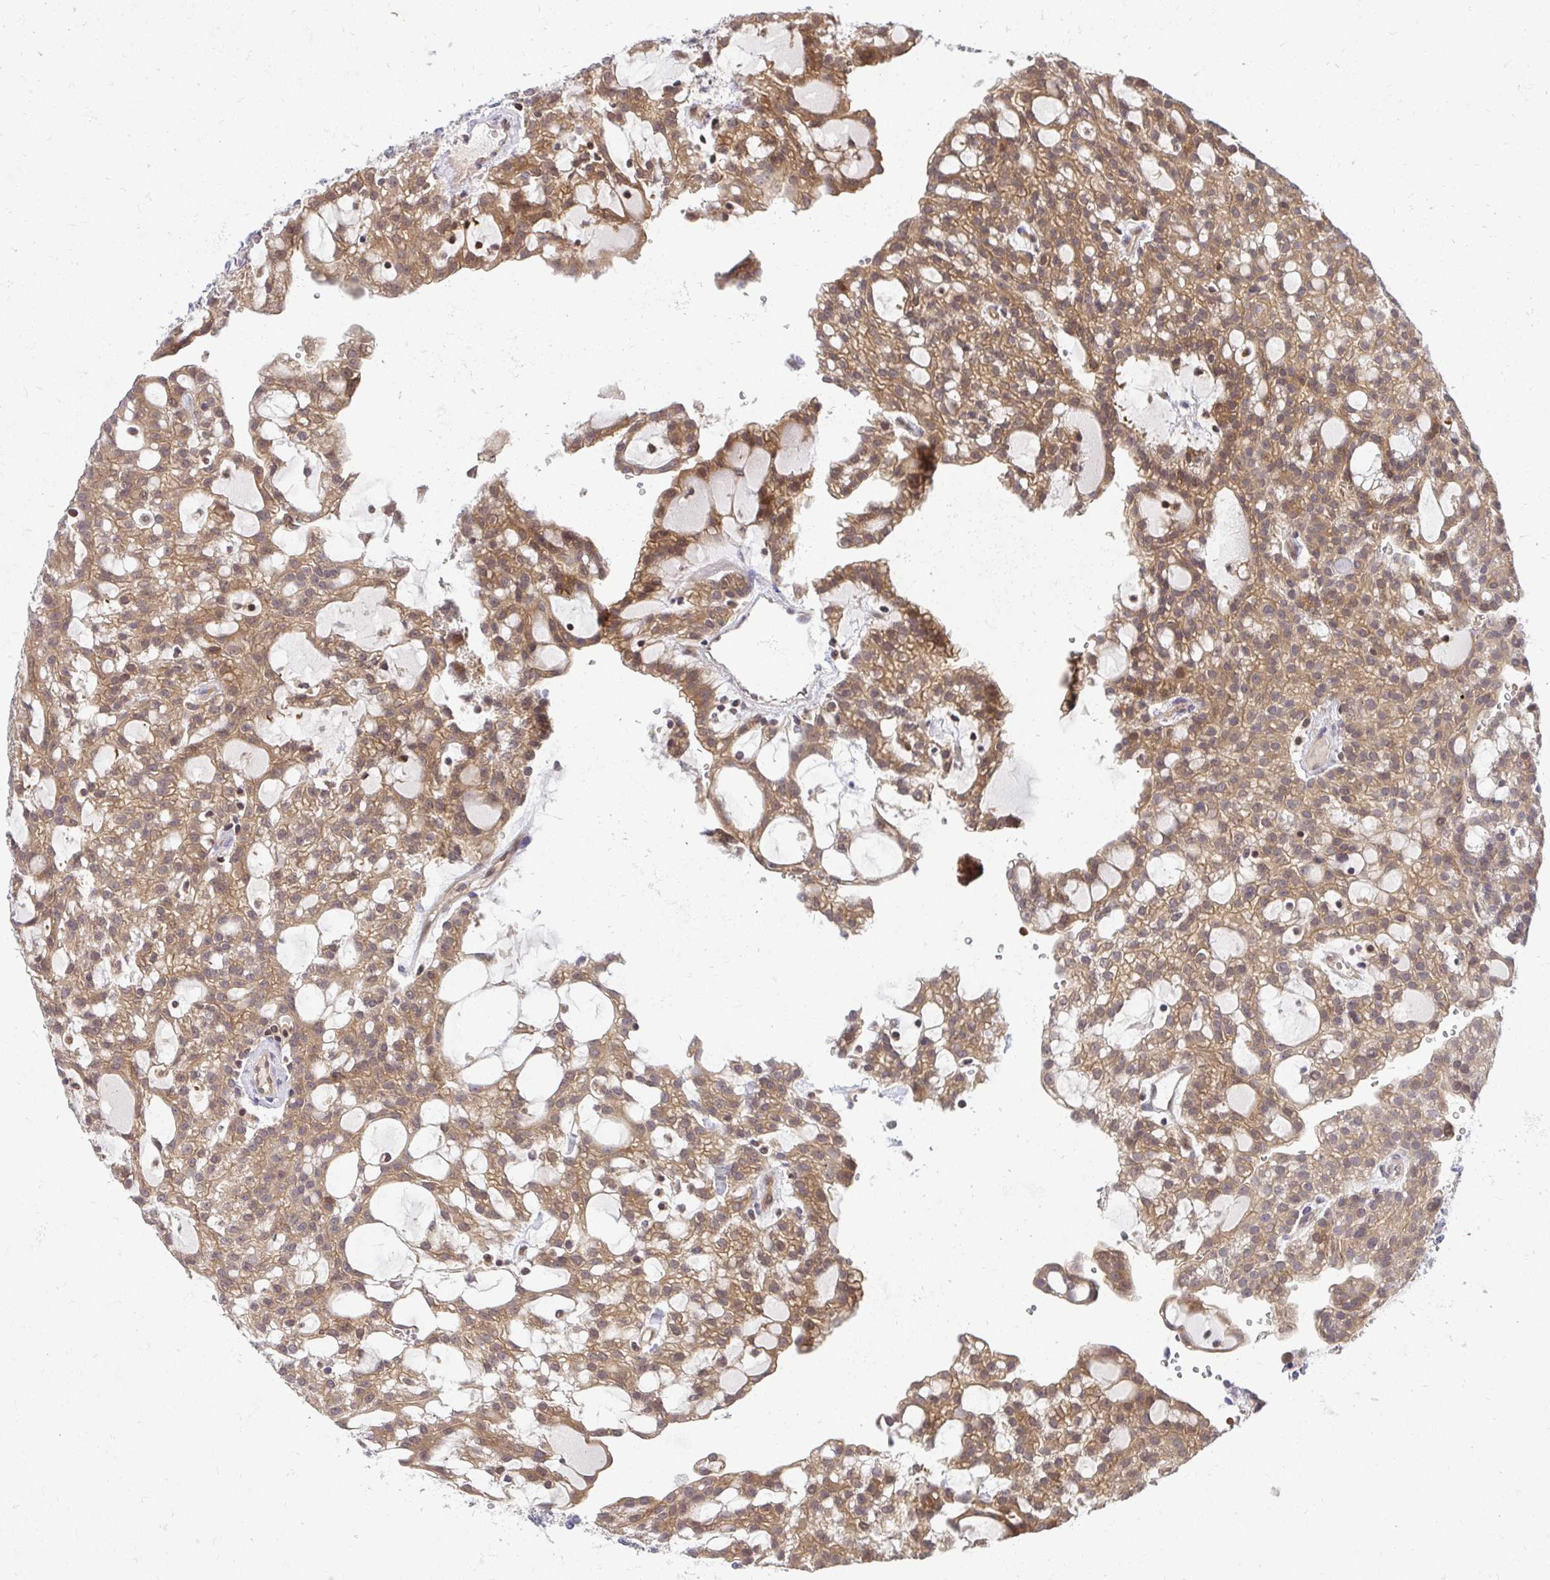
{"staining": {"intensity": "moderate", "quantity": ">75%", "location": "cytoplasmic/membranous"}, "tissue": "renal cancer", "cell_type": "Tumor cells", "image_type": "cancer", "snomed": [{"axis": "morphology", "description": "Adenocarcinoma, NOS"}, {"axis": "topography", "description": "Kidney"}], "caption": "High-magnification brightfield microscopy of adenocarcinoma (renal) stained with DAB (3,3'-diaminobenzidine) (brown) and counterstained with hematoxylin (blue). tumor cells exhibit moderate cytoplasmic/membranous expression is appreciated in approximately>75% of cells. The protein is stained brown, and the nuclei are stained in blue (DAB IHC with brightfield microscopy, high magnification).", "gene": "HDHD2", "patient": {"sex": "male", "age": 63}}